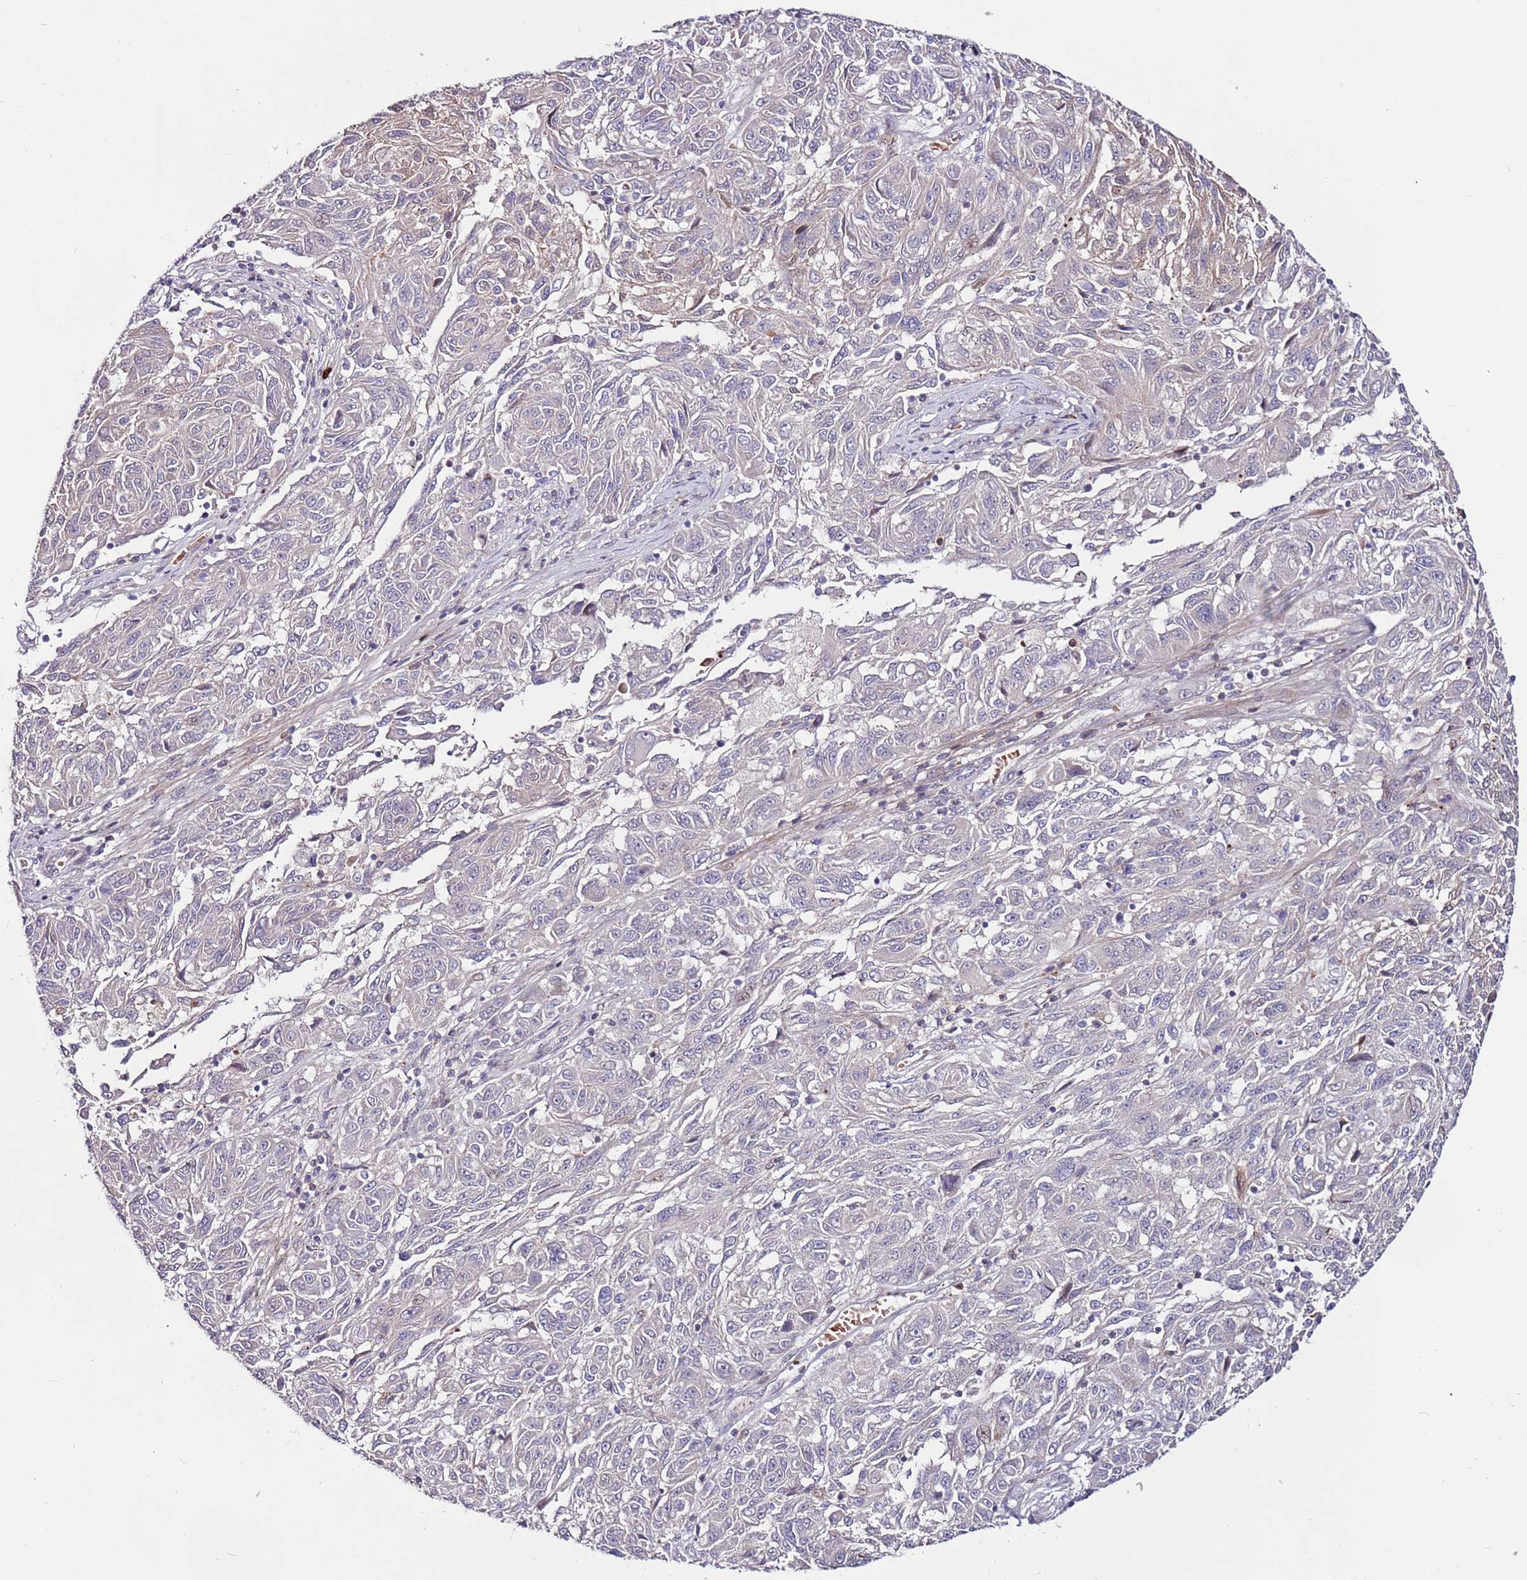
{"staining": {"intensity": "negative", "quantity": "none", "location": "none"}, "tissue": "melanoma", "cell_type": "Tumor cells", "image_type": "cancer", "snomed": [{"axis": "morphology", "description": "Malignant melanoma, NOS"}, {"axis": "topography", "description": "Skin"}], "caption": "Micrograph shows no significant protein positivity in tumor cells of malignant melanoma. (Brightfield microscopy of DAB immunohistochemistry at high magnification).", "gene": "MTG2", "patient": {"sex": "male", "age": 53}}